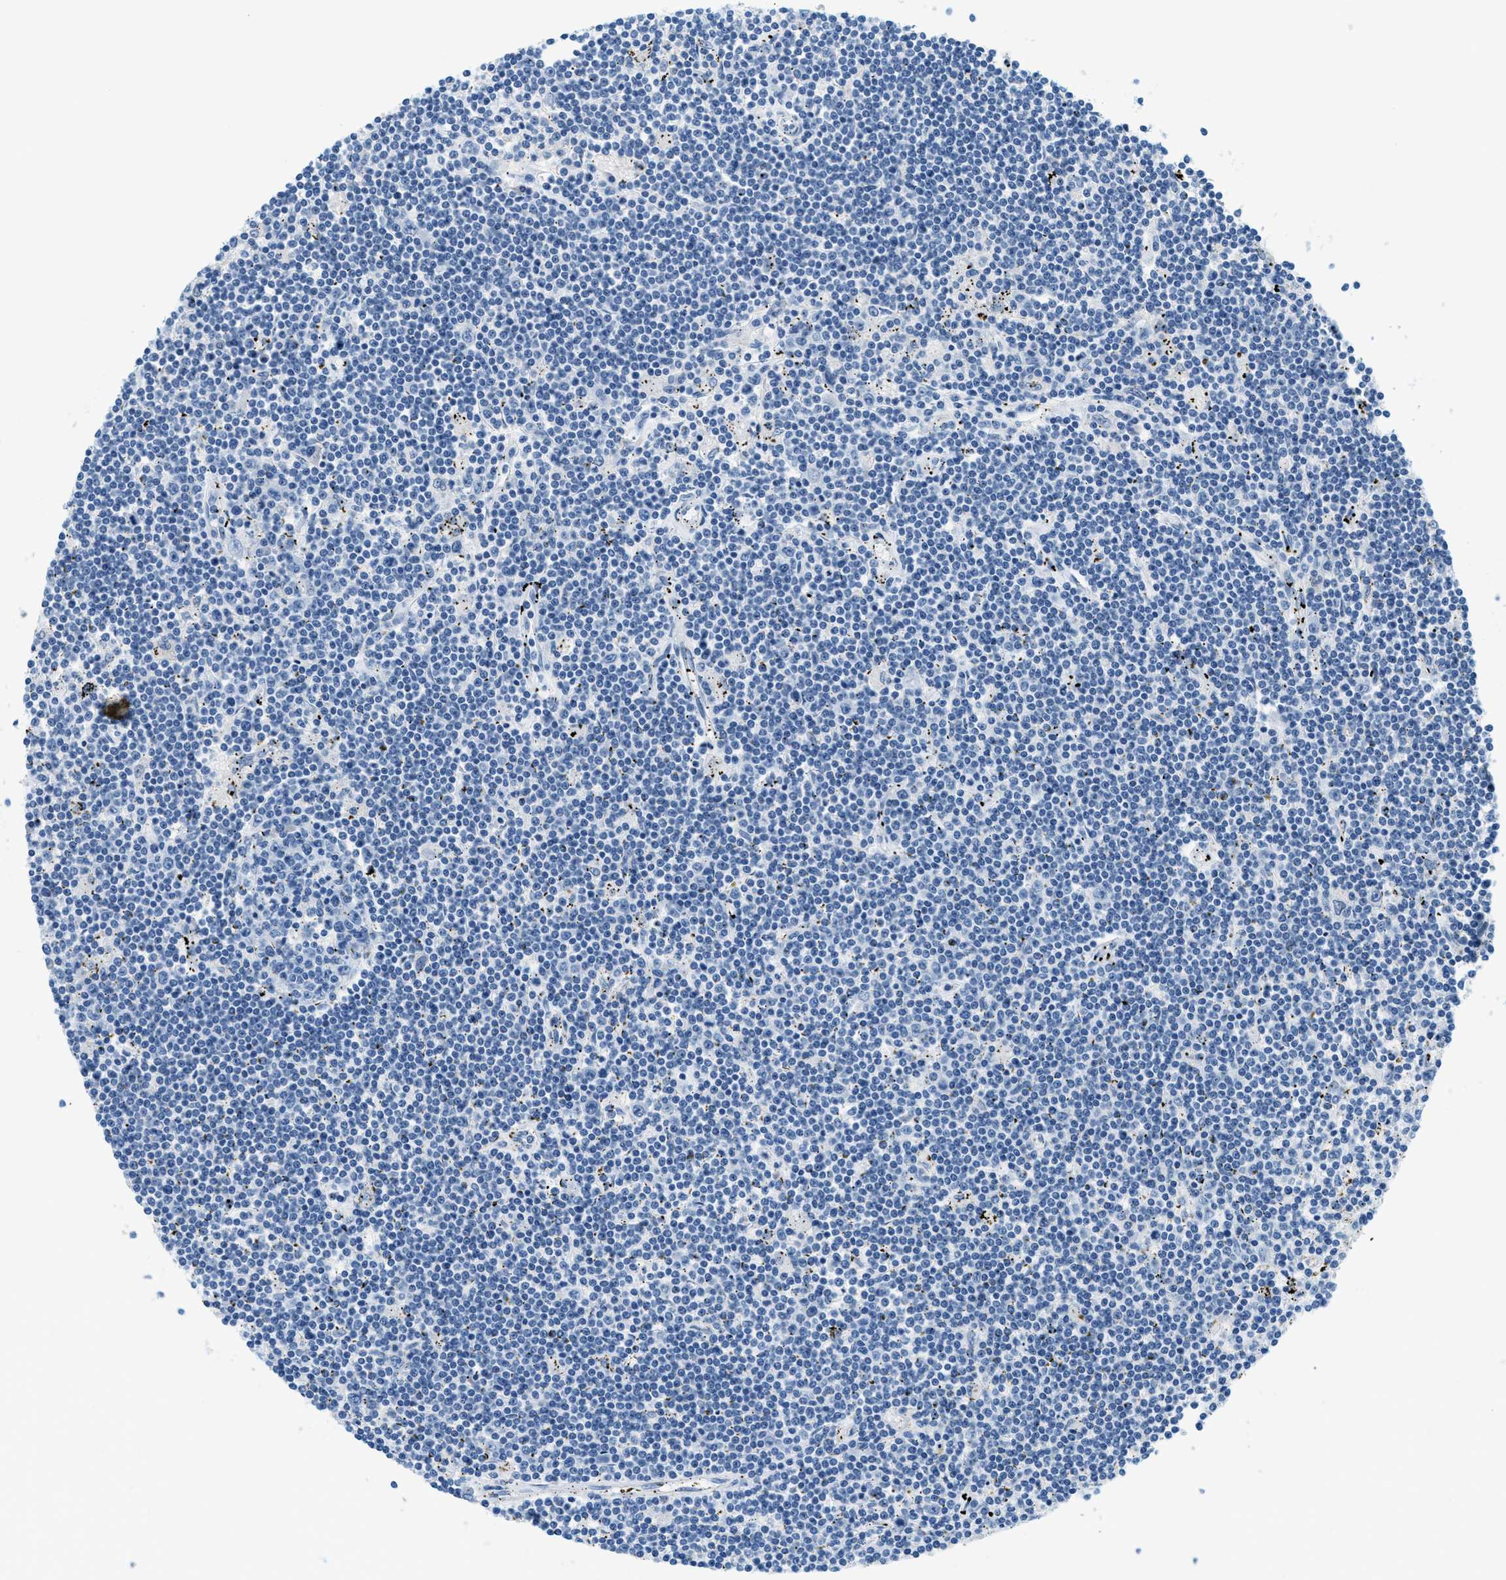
{"staining": {"intensity": "negative", "quantity": "none", "location": "none"}, "tissue": "lymphoma", "cell_type": "Tumor cells", "image_type": "cancer", "snomed": [{"axis": "morphology", "description": "Malignant lymphoma, non-Hodgkin's type, Low grade"}, {"axis": "topography", "description": "Spleen"}], "caption": "IHC of human lymphoma displays no staining in tumor cells.", "gene": "CYP4X1", "patient": {"sex": "male", "age": 76}}